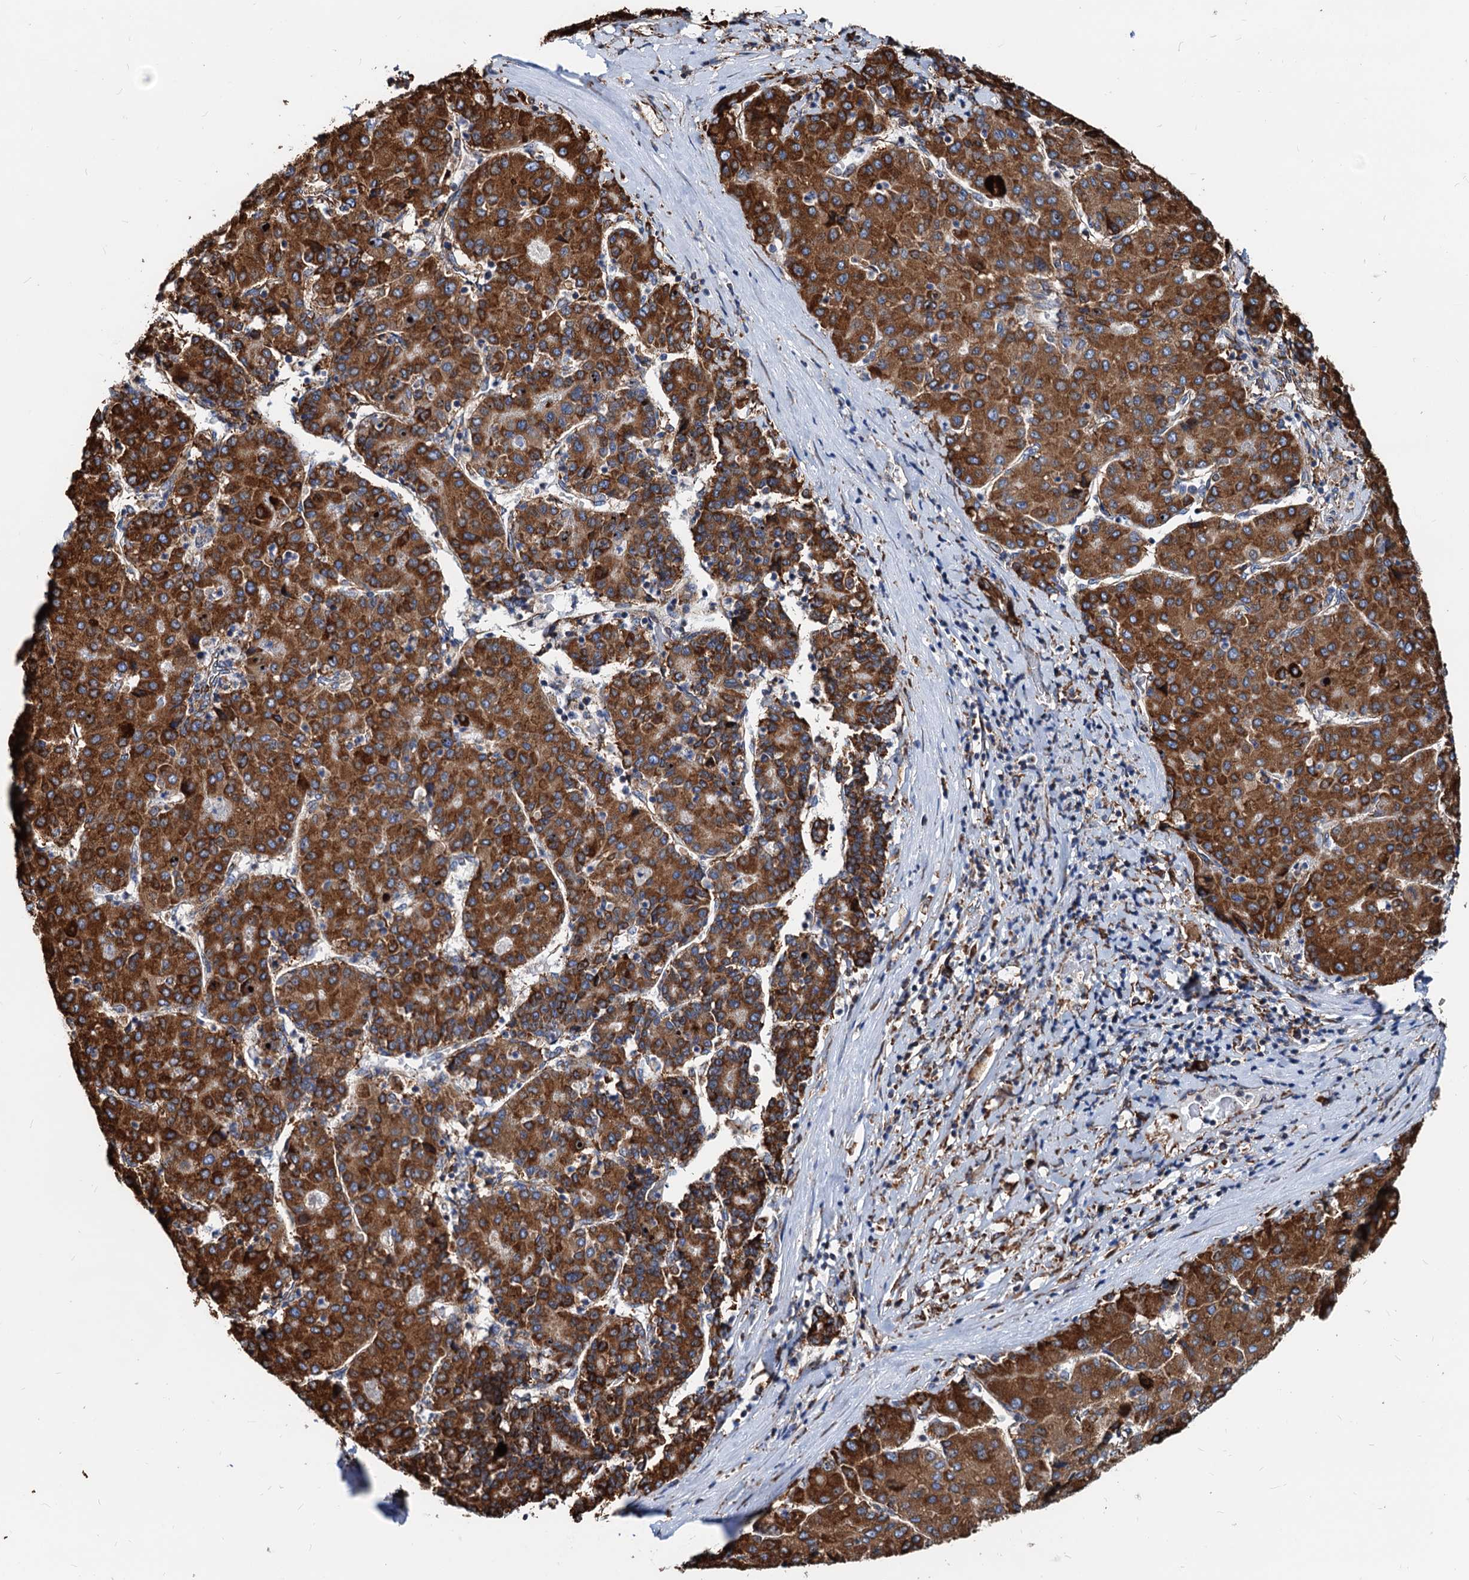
{"staining": {"intensity": "strong", "quantity": ">75%", "location": "cytoplasmic/membranous"}, "tissue": "liver cancer", "cell_type": "Tumor cells", "image_type": "cancer", "snomed": [{"axis": "morphology", "description": "Carcinoma, Hepatocellular, NOS"}, {"axis": "topography", "description": "Liver"}], "caption": "Approximately >75% of tumor cells in human liver hepatocellular carcinoma exhibit strong cytoplasmic/membranous protein positivity as visualized by brown immunohistochemical staining.", "gene": "HSPA5", "patient": {"sex": "male", "age": 65}}